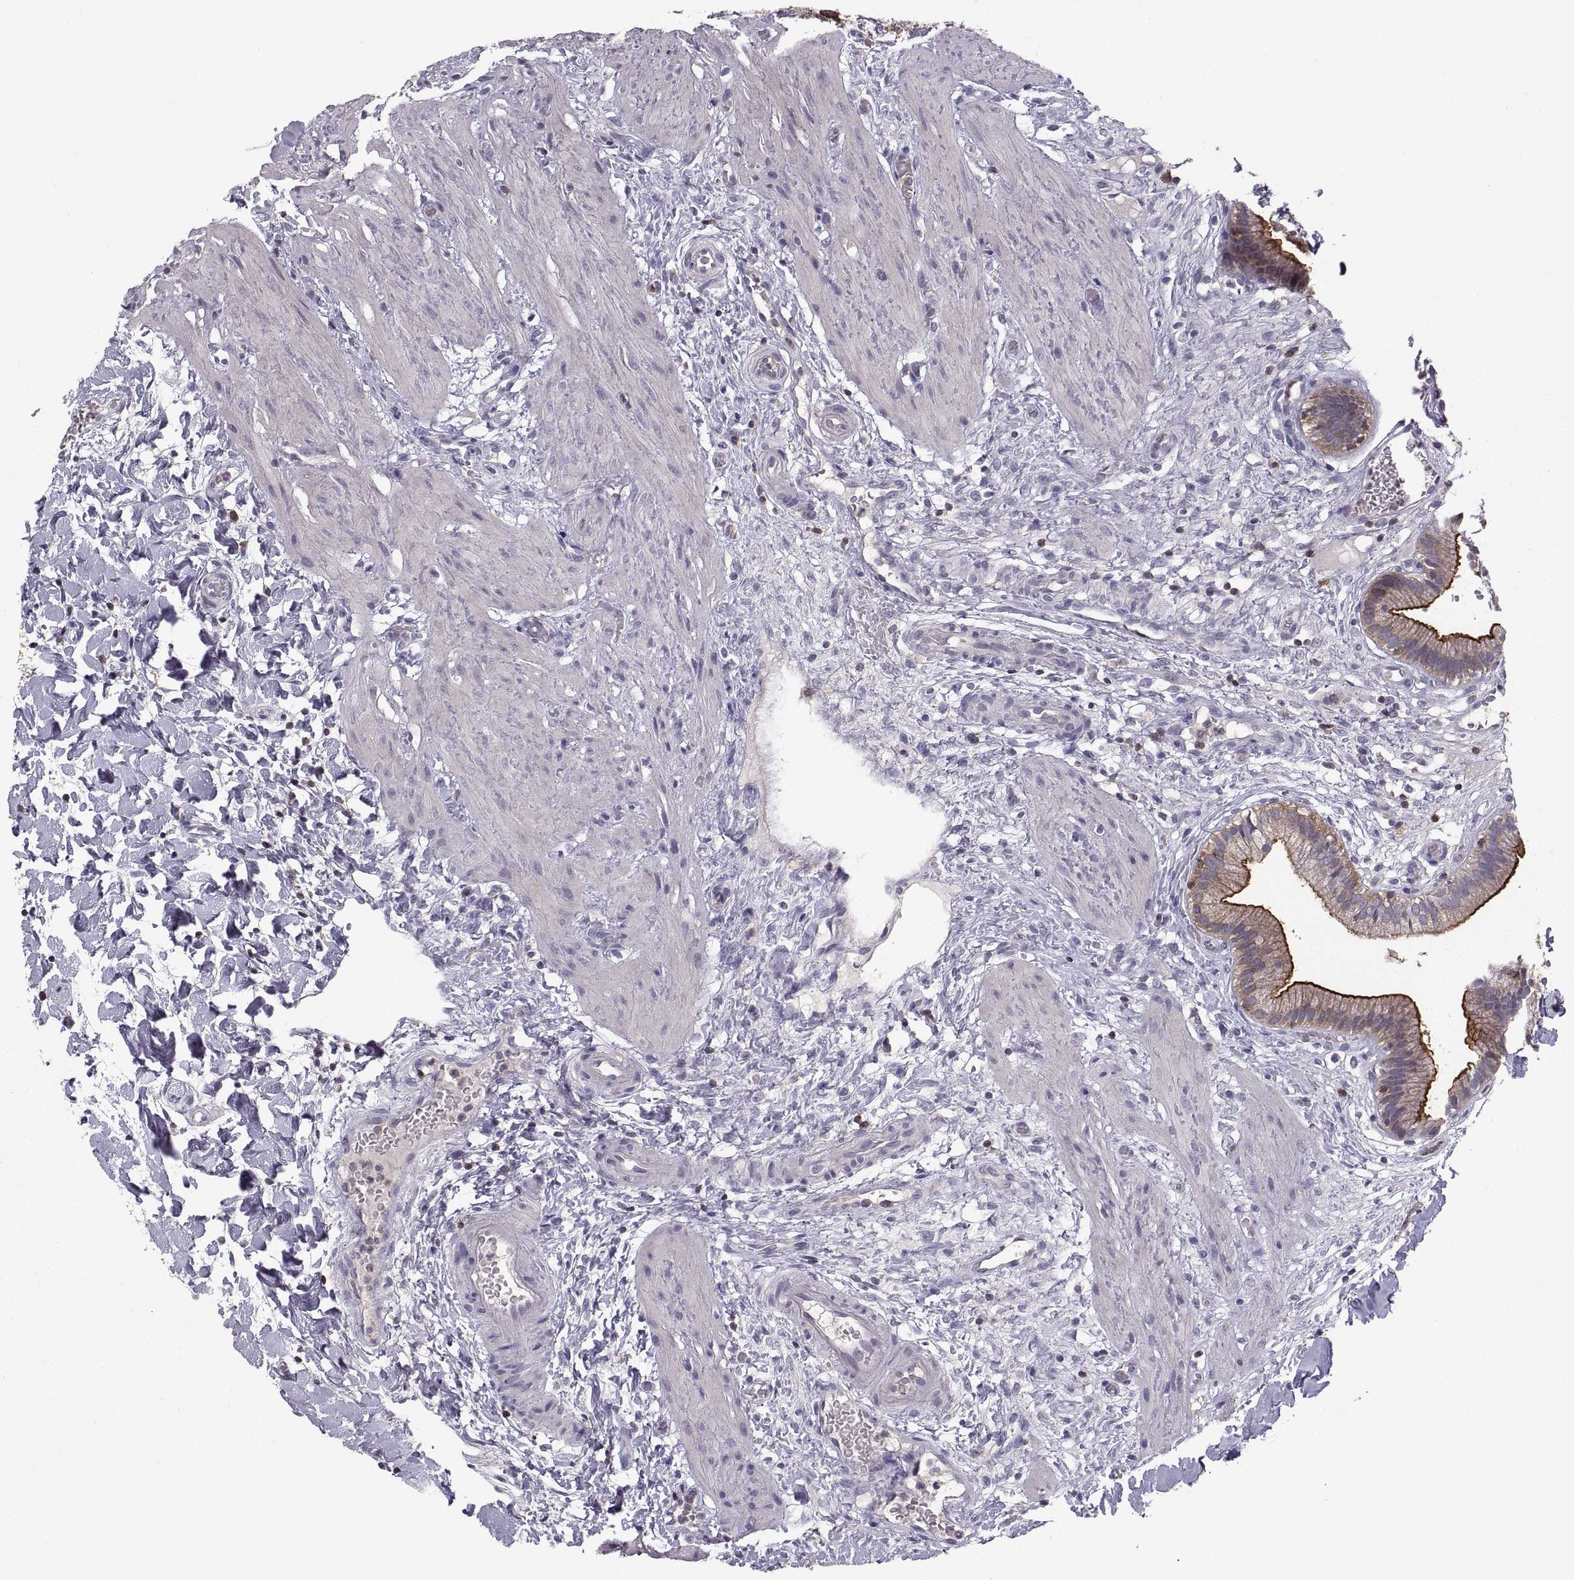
{"staining": {"intensity": "strong", "quantity": ">75%", "location": "cytoplasmic/membranous"}, "tissue": "gallbladder", "cell_type": "Glandular cells", "image_type": "normal", "snomed": [{"axis": "morphology", "description": "Normal tissue, NOS"}, {"axis": "topography", "description": "Gallbladder"}], "caption": "High-power microscopy captured an immunohistochemistry micrograph of unremarkable gallbladder, revealing strong cytoplasmic/membranous staining in about >75% of glandular cells.", "gene": "EZR", "patient": {"sex": "female", "age": 24}}